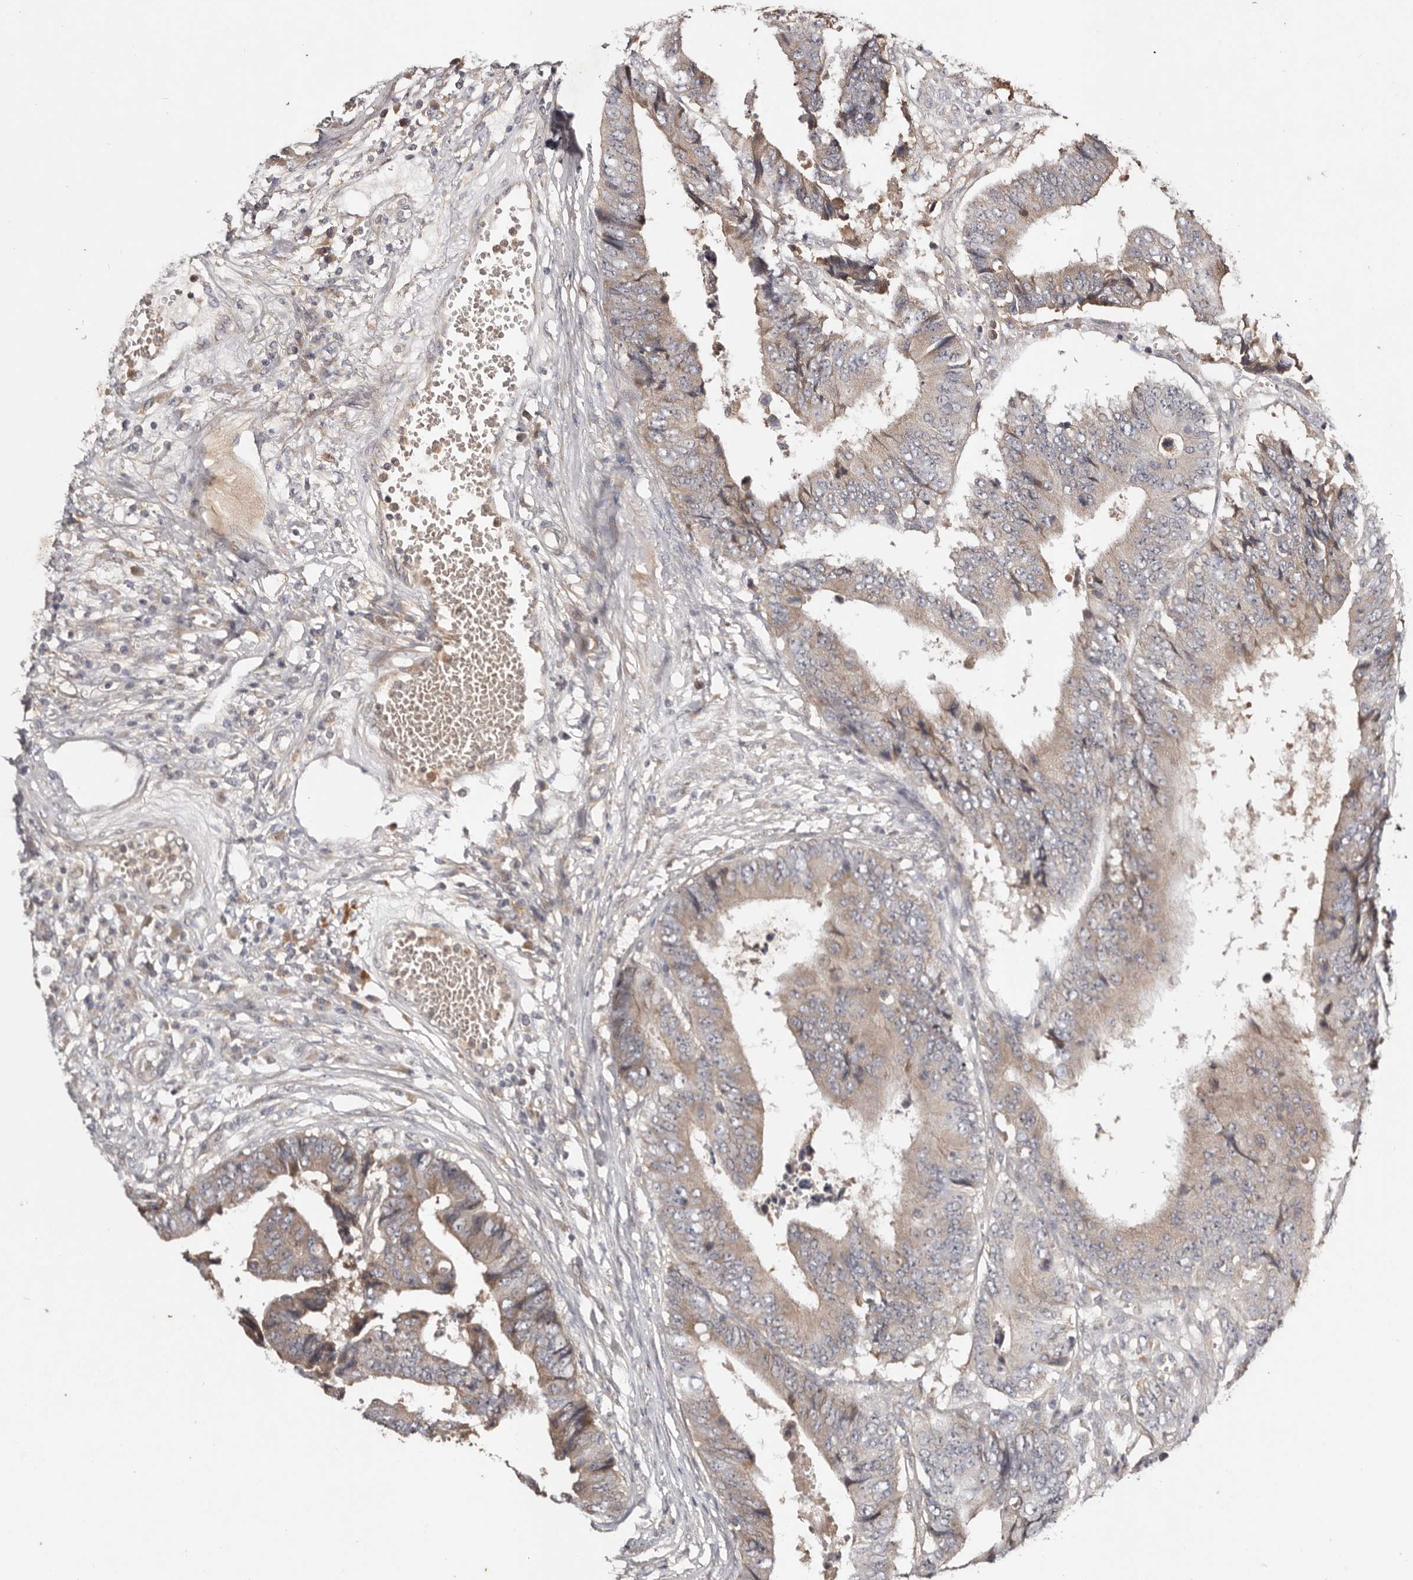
{"staining": {"intensity": "weak", "quantity": "<25%", "location": "cytoplasmic/membranous"}, "tissue": "colorectal cancer", "cell_type": "Tumor cells", "image_type": "cancer", "snomed": [{"axis": "morphology", "description": "Adenocarcinoma, NOS"}, {"axis": "topography", "description": "Rectum"}], "caption": "DAB immunohistochemical staining of colorectal cancer (adenocarcinoma) exhibits no significant expression in tumor cells.", "gene": "PKIB", "patient": {"sex": "male", "age": 84}}